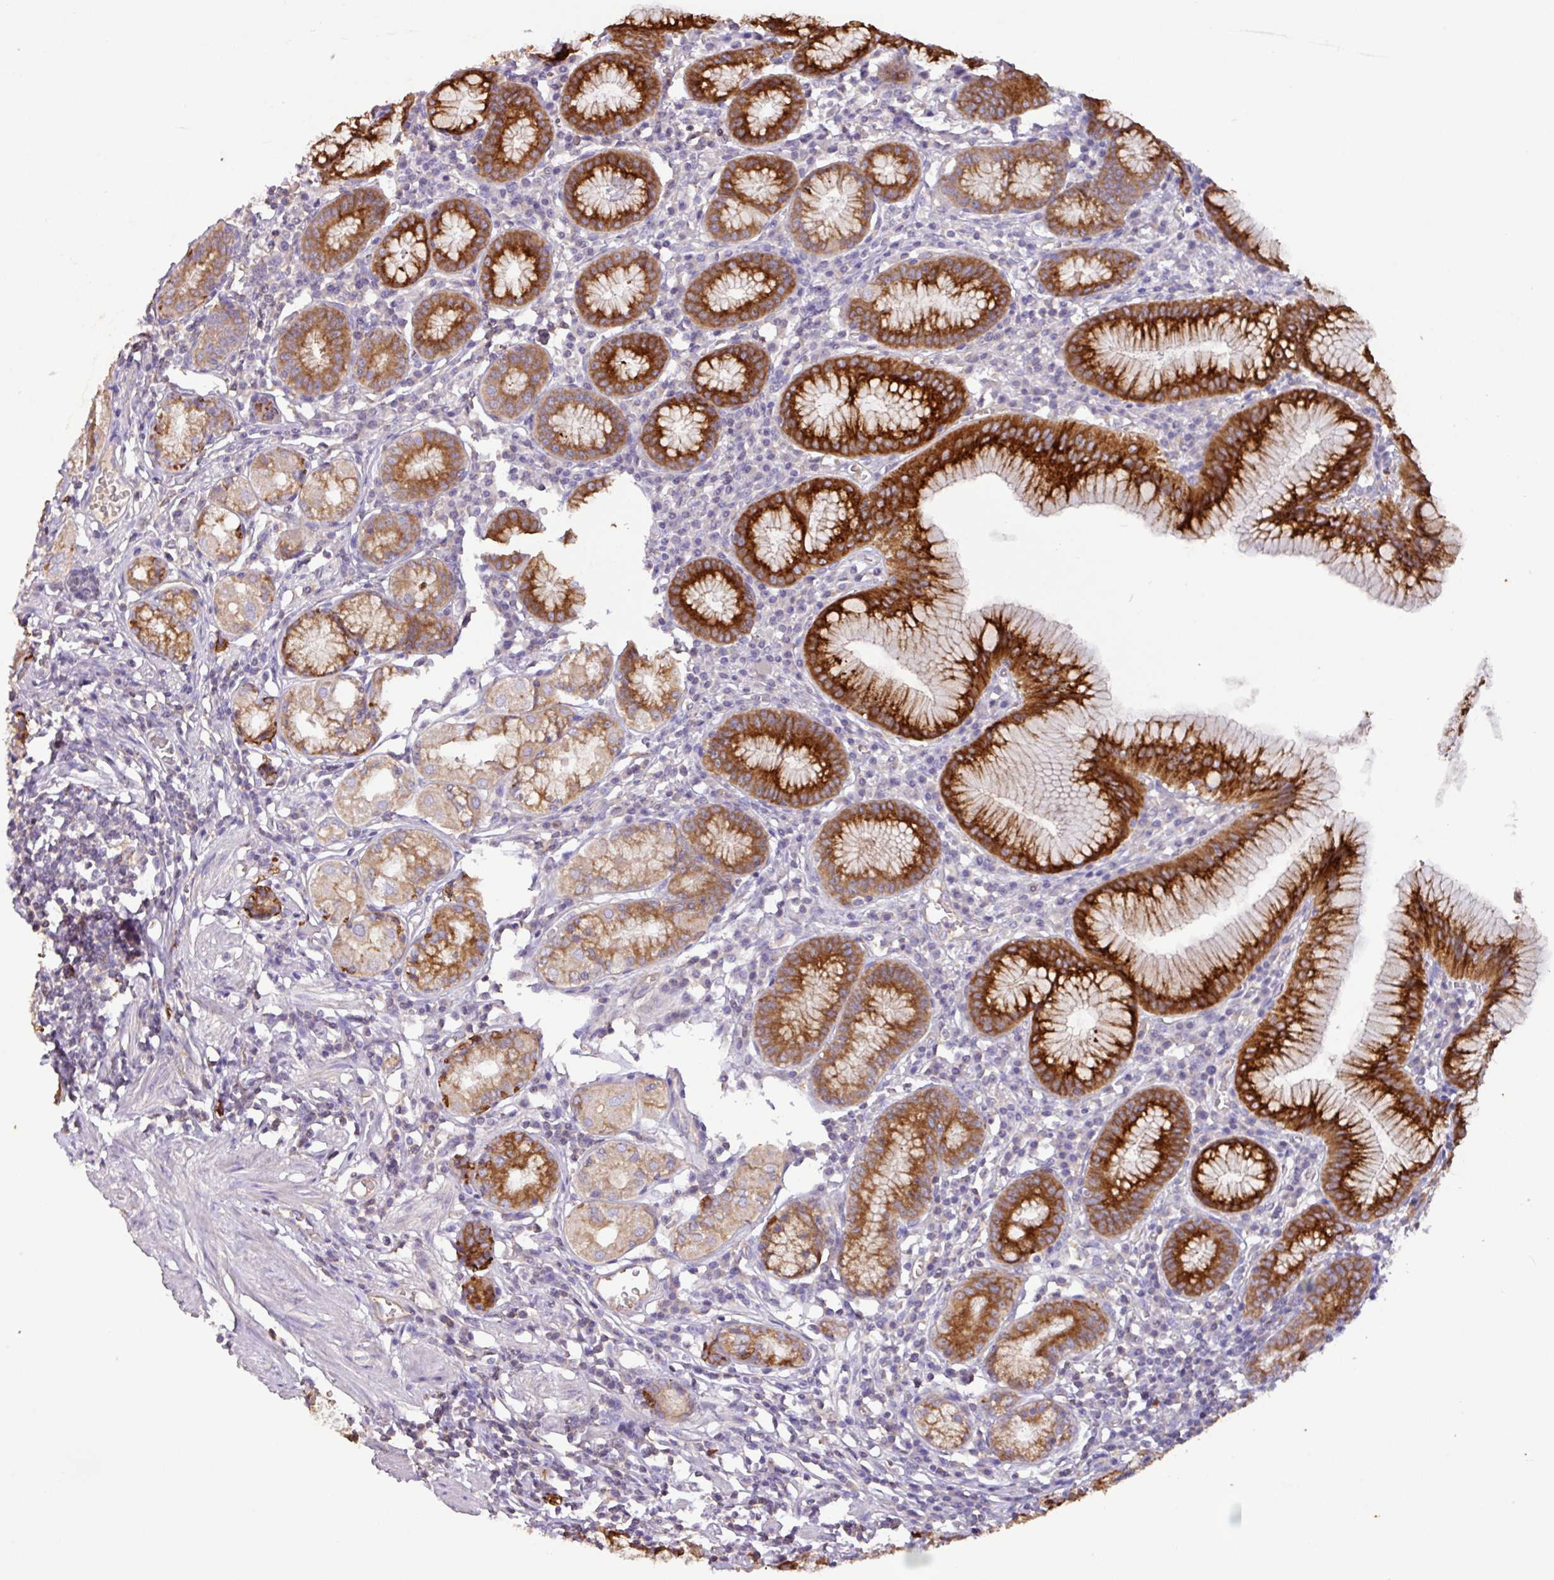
{"staining": {"intensity": "strong", "quantity": ">75%", "location": "cytoplasmic/membranous"}, "tissue": "stomach", "cell_type": "Glandular cells", "image_type": "normal", "snomed": [{"axis": "morphology", "description": "Normal tissue, NOS"}, {"axis": "topography", "description": "Stomach"}], "caption": "Protein expression analysis of normal stomach shows strong cytoplasmic/membranous expression in about >75% of glandular cells.", "gene": "AGR3", "patient": {"sex": "male", "age": 55}}